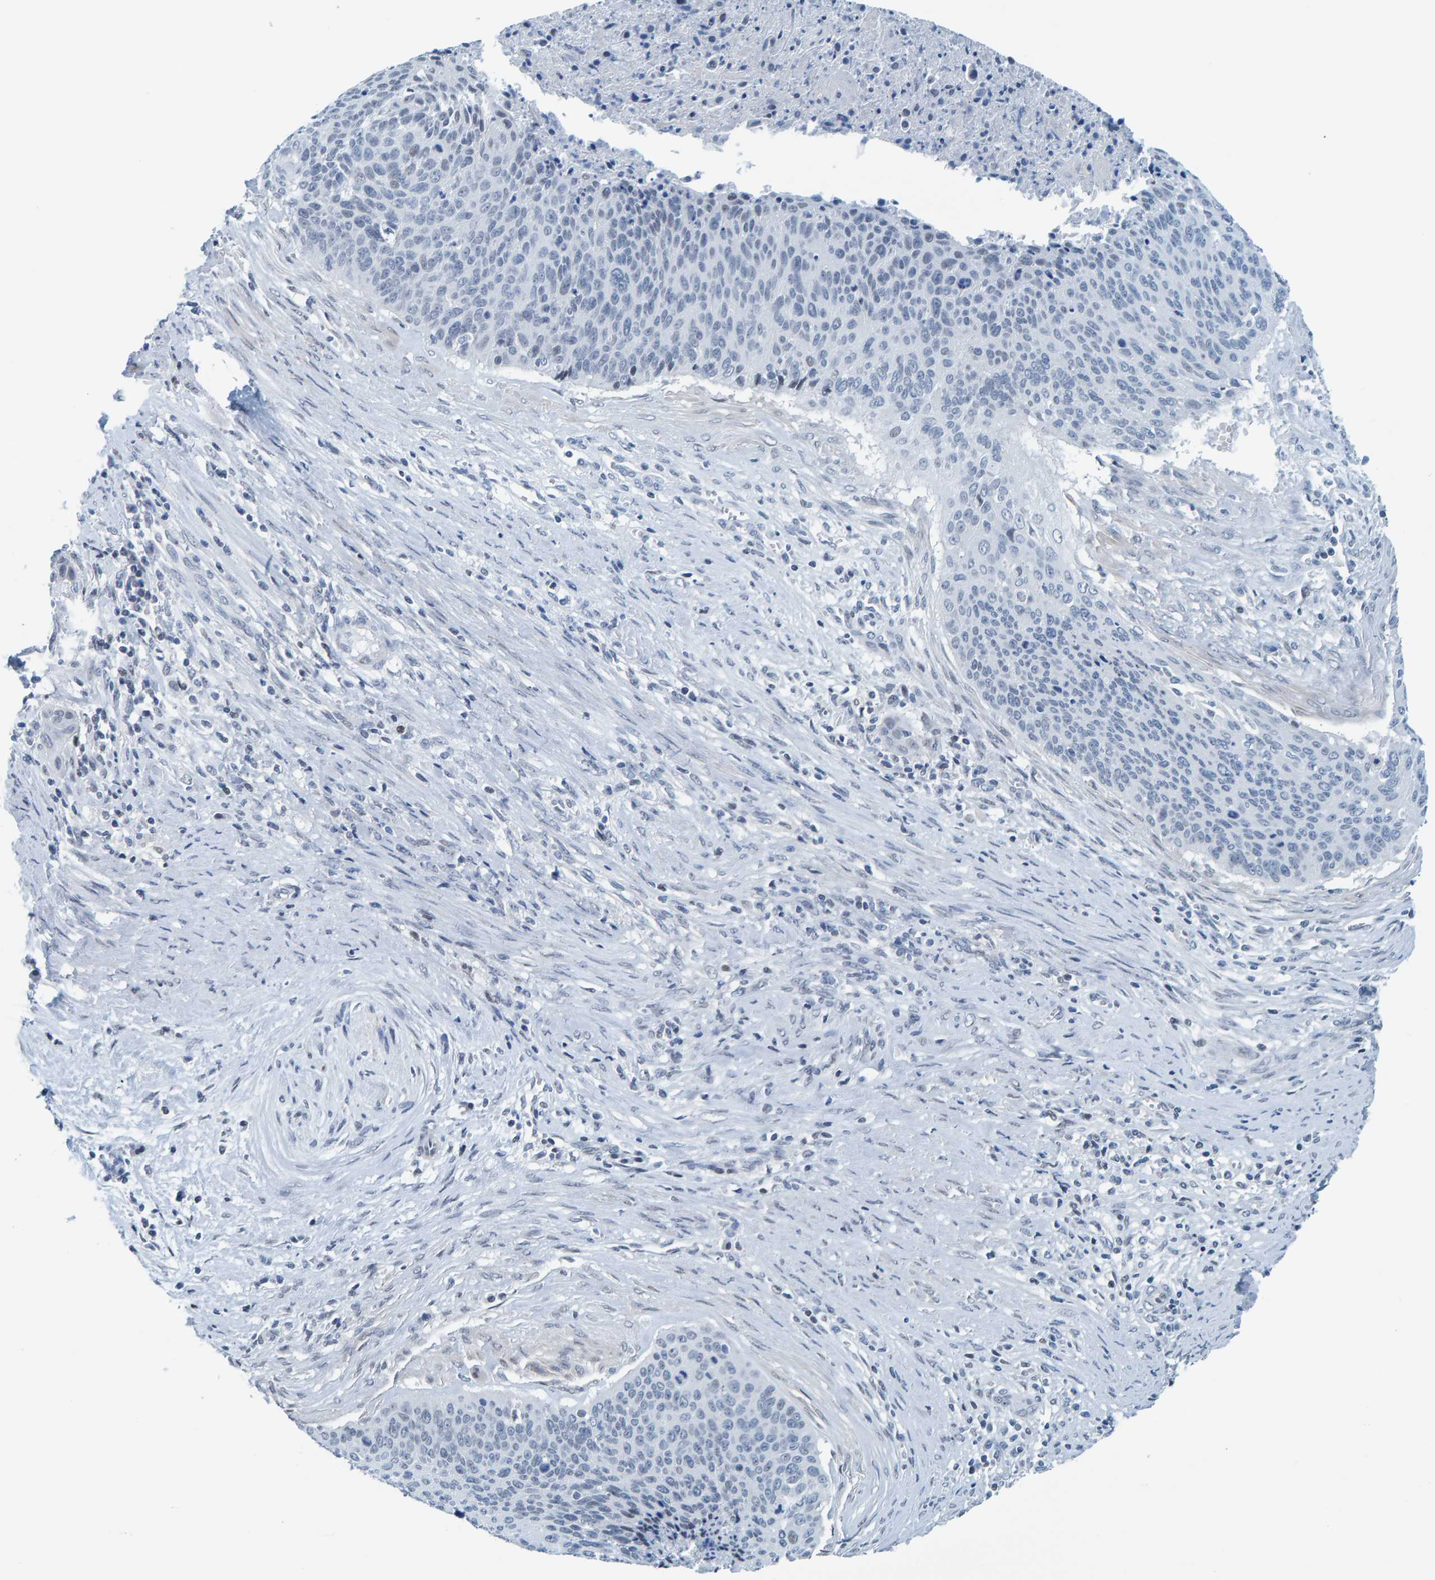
{"staining": {"intensity": "negative", "quantity": "none", "location": "none"}, "tissue": "cervical cancer", "cell_type": "Tumor cells", "image_type": "cancer", "snomed": [{"axis": "morphology", "description": "Squamous cell carcinoma, NOS"}, {"axis": "topography", "description": "Cervix"}], "caption": "The immunohistochemistry image has no significant positivity in tumor cells of cervical cancer tissue.", "gene": "CNP", "patient": {"sex": "female", "age": 55}}